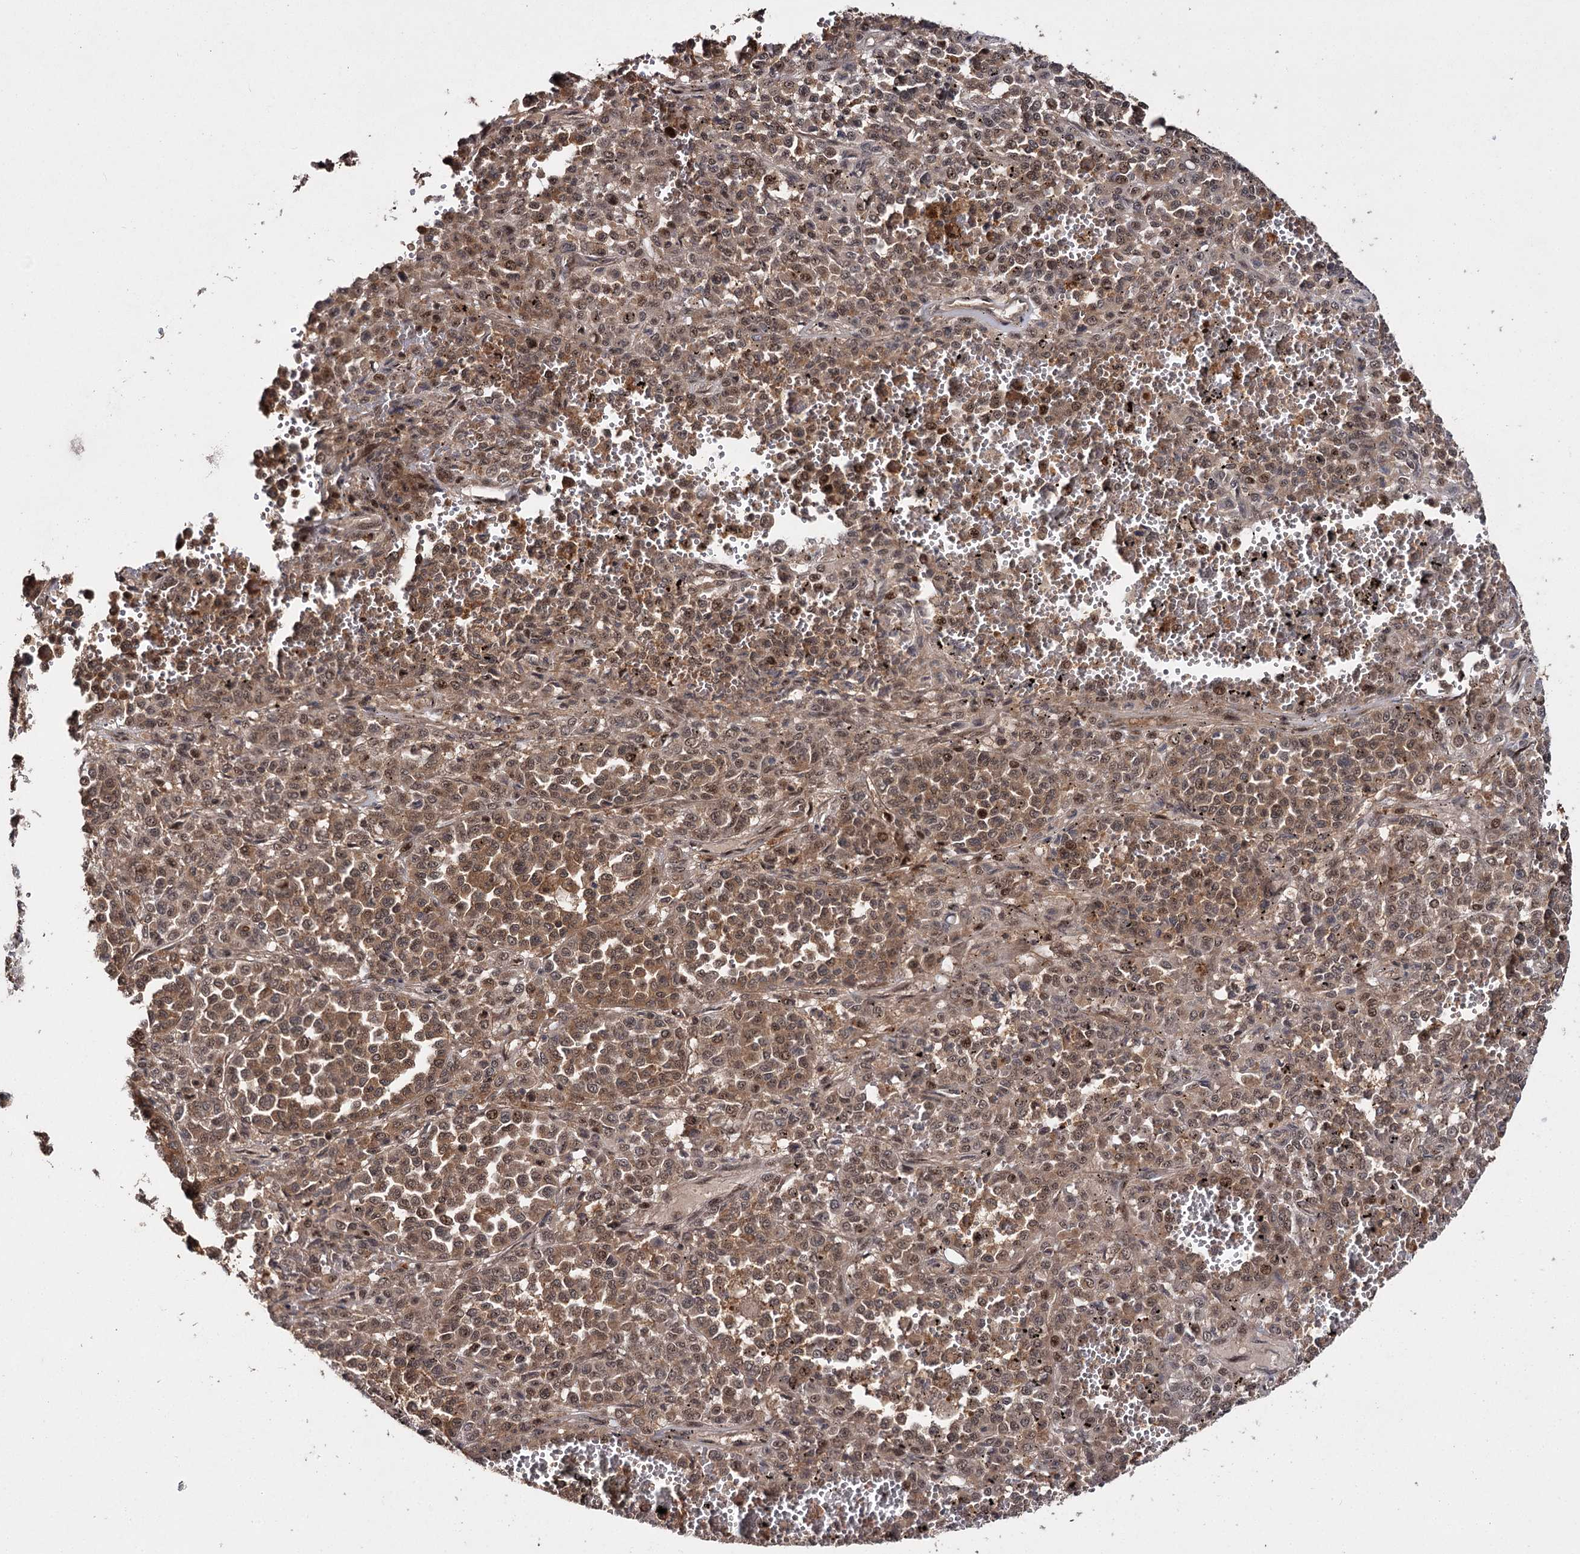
{"staining": {"intensity": "moderate", "quantity": ">75%", "location": "cytoplasmic/membranous,nuclear"}, "tissue": "melanoma", "cell_type": "Tumor cells", "image_type": "cancer", "snomed": [{"axis": "morphology", "description": "Malignant melanoma, Metastatic site"}, {"axis": "topography", "description": "Pancreas"}], "caption": "Protein expression analysis of melanoma demonstrates moderate cytoplasmic/membranous and nuclear positivity in approximately >75% of tumor cells. (Stains: DAB in brown, nuclei in blue, Microscopy: brightfield microscopy at high magnification).", "gene": "MKNK2", "patient": {"sex": "female", "age": 30}}